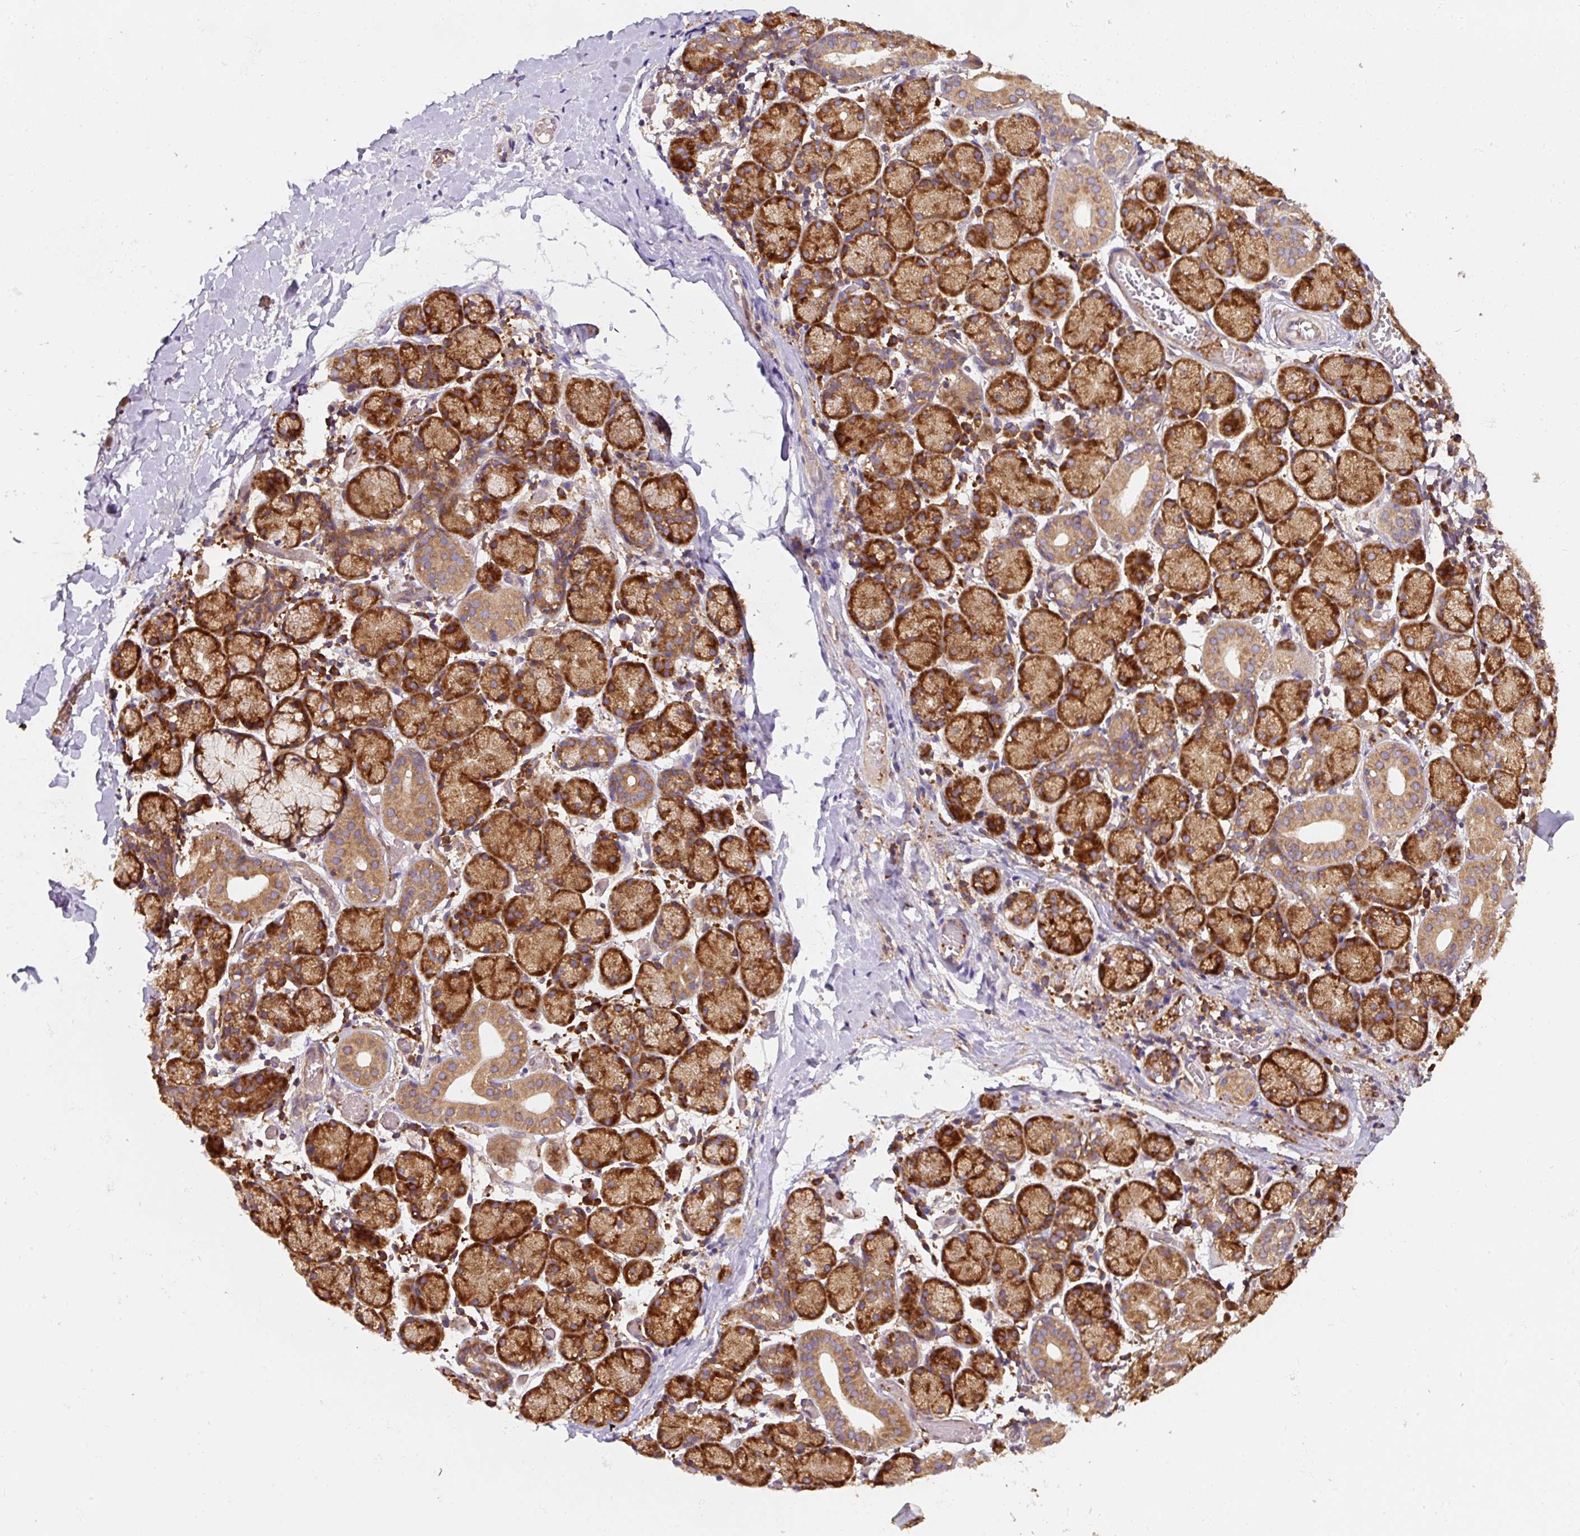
{"staining": {"intensity": "strong", "quantity": ">75%", "location": "cytoplasmic/membranous"}, "tissue": "salivary gland", "cell_type": "Glandular cells", "image_type": "normal", "snomed": [{"axis": "morphology", "description": "Normal tissue, NOS"}, {"axis": "topography", "description": "Salivary gland"}], "caption": "This micrograph displays immunohistochemistry (IHC) staining of unremarkable human salivary gland, with high strong cytoplasmic/membranous positivity in about >75% of glandular cells.", "gene": "EIF2S2", "patient": {"sex": "female", "age": 24}}